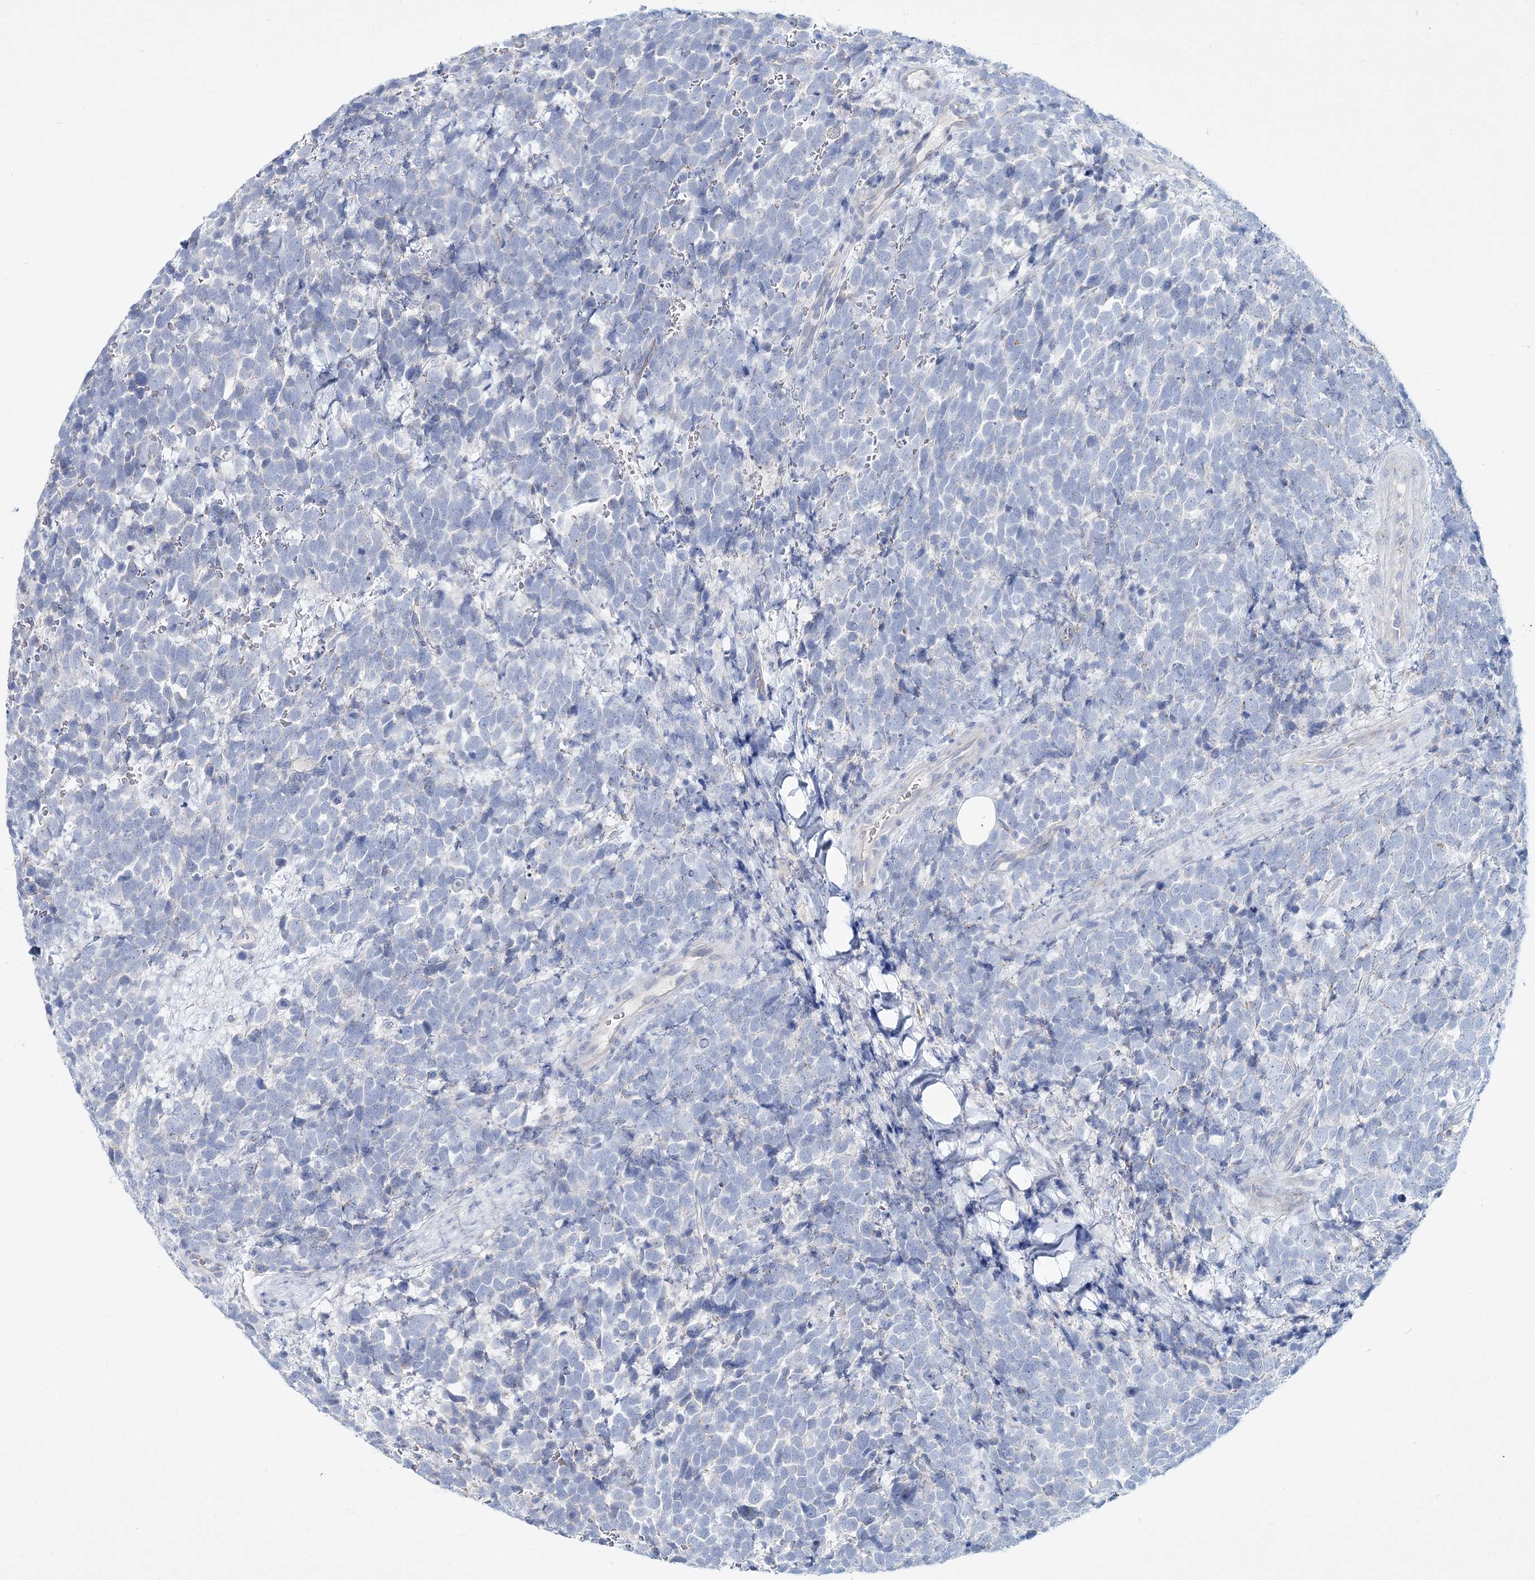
{"staining": {"intensity": "negative", "quantity": "none", "location": "none"}, "tissue": "urothelial cancer", "cell_type": "Tumor cells", "image_type": "cancer", "snomed": [{"axis": "morphology", "description": "Urothelial carcinoma, High grade"}, {"axis": "topography", "description": "Urinary bladder"}], "caption": "This is an IHC micrograph of urothelial cancer. There is no positivity in tumor cells.", "gene": "ADGRL1", "patient": {"sex": "female", "age": 82}}